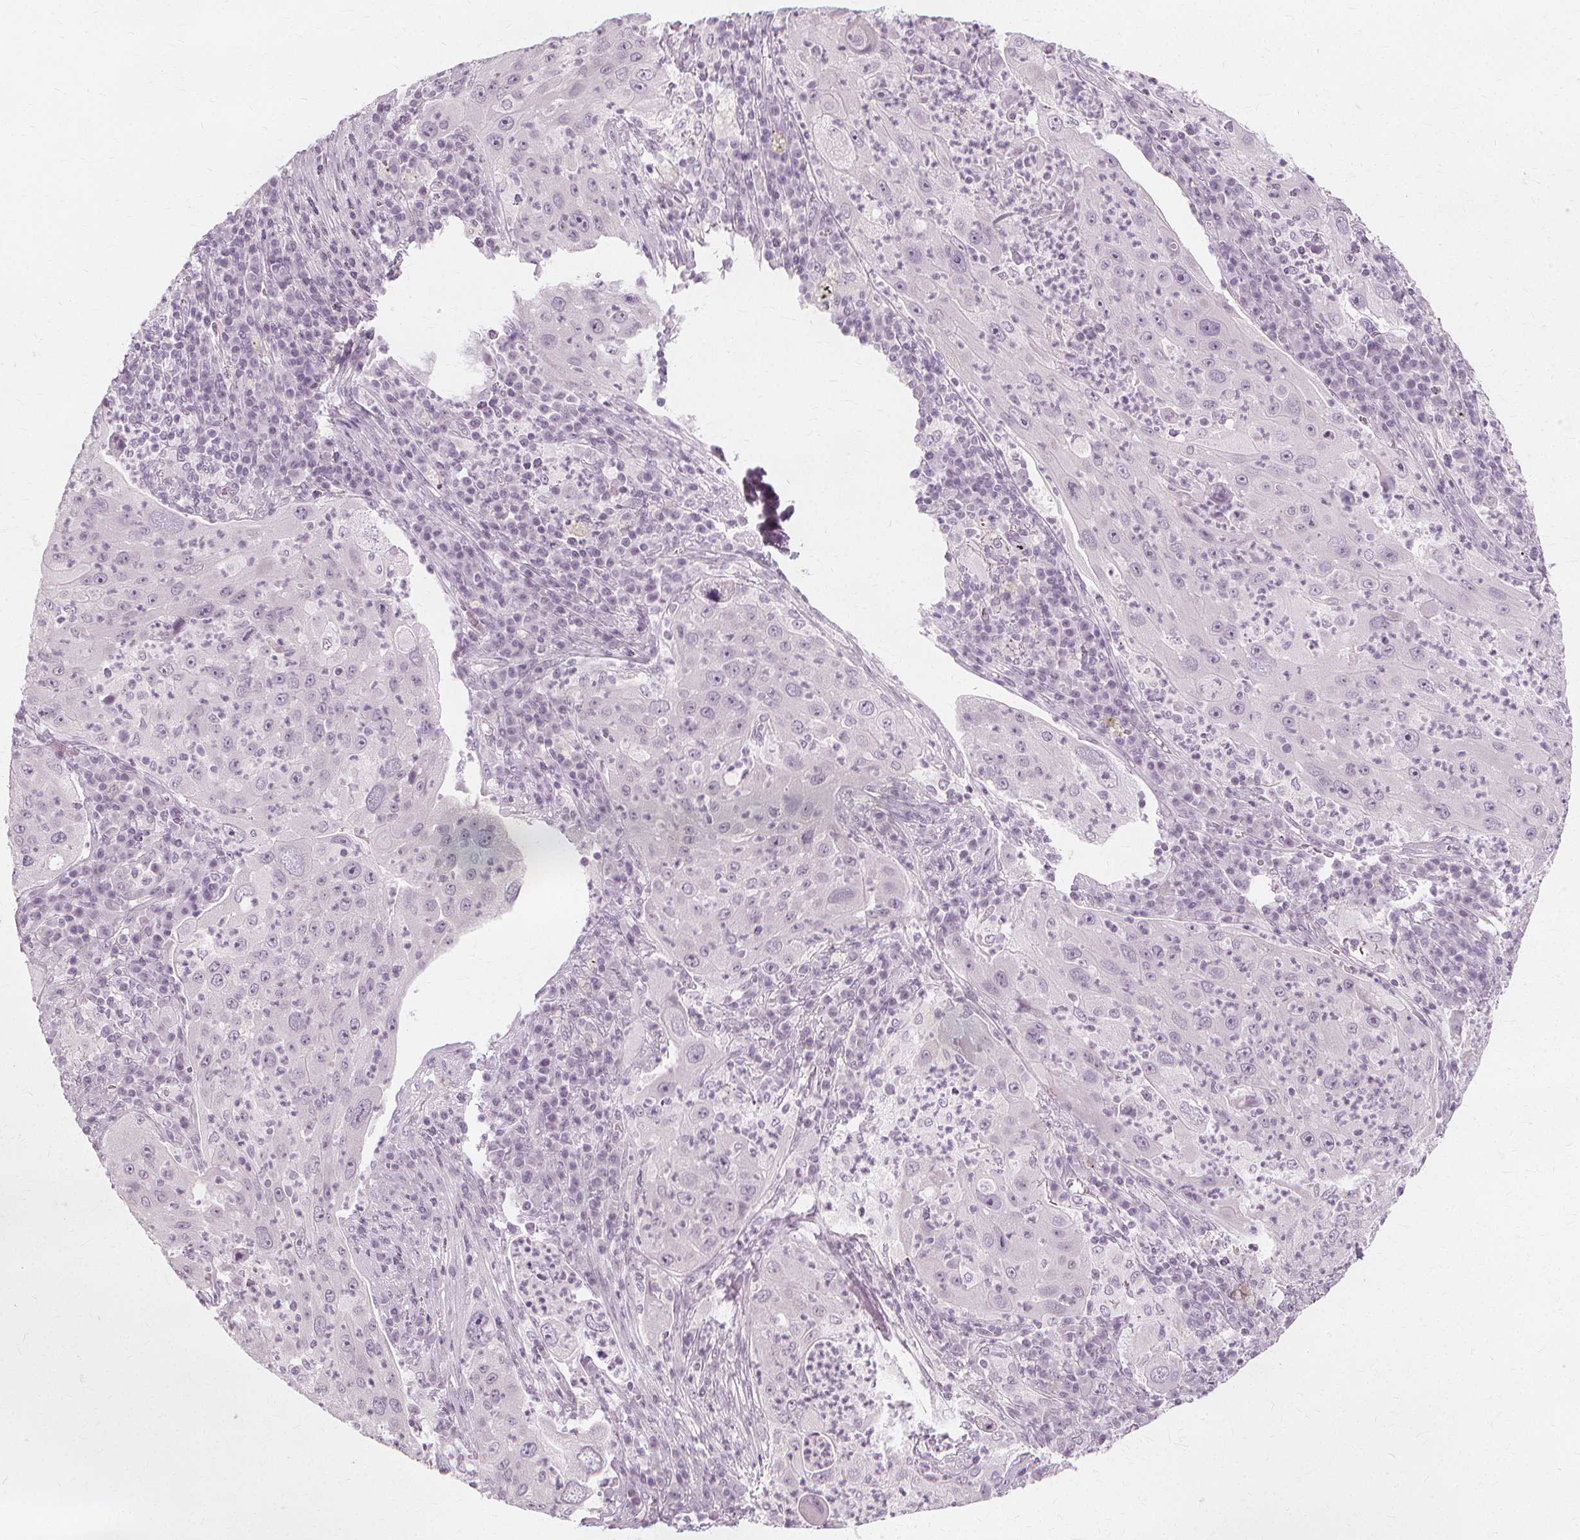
{"staining": {"intensity": "negative", "quantity": "none", "location": "none"}, "tissue": "lung cancer", "cell_type": "Tumor cells", "image_type": "cancer", "snomed": [{"axis": "morphology", "description": "Squamous cell carcinoma, NOS"}, {"axis": "topography", "description": "Lung"}], "caption": "The photomicrograph demonstrates no significant staining in tumor cells of squamous cell carcinoma (lung).", "gene": "NXPE1", "patient": {"sex": "female", "age": 59}}